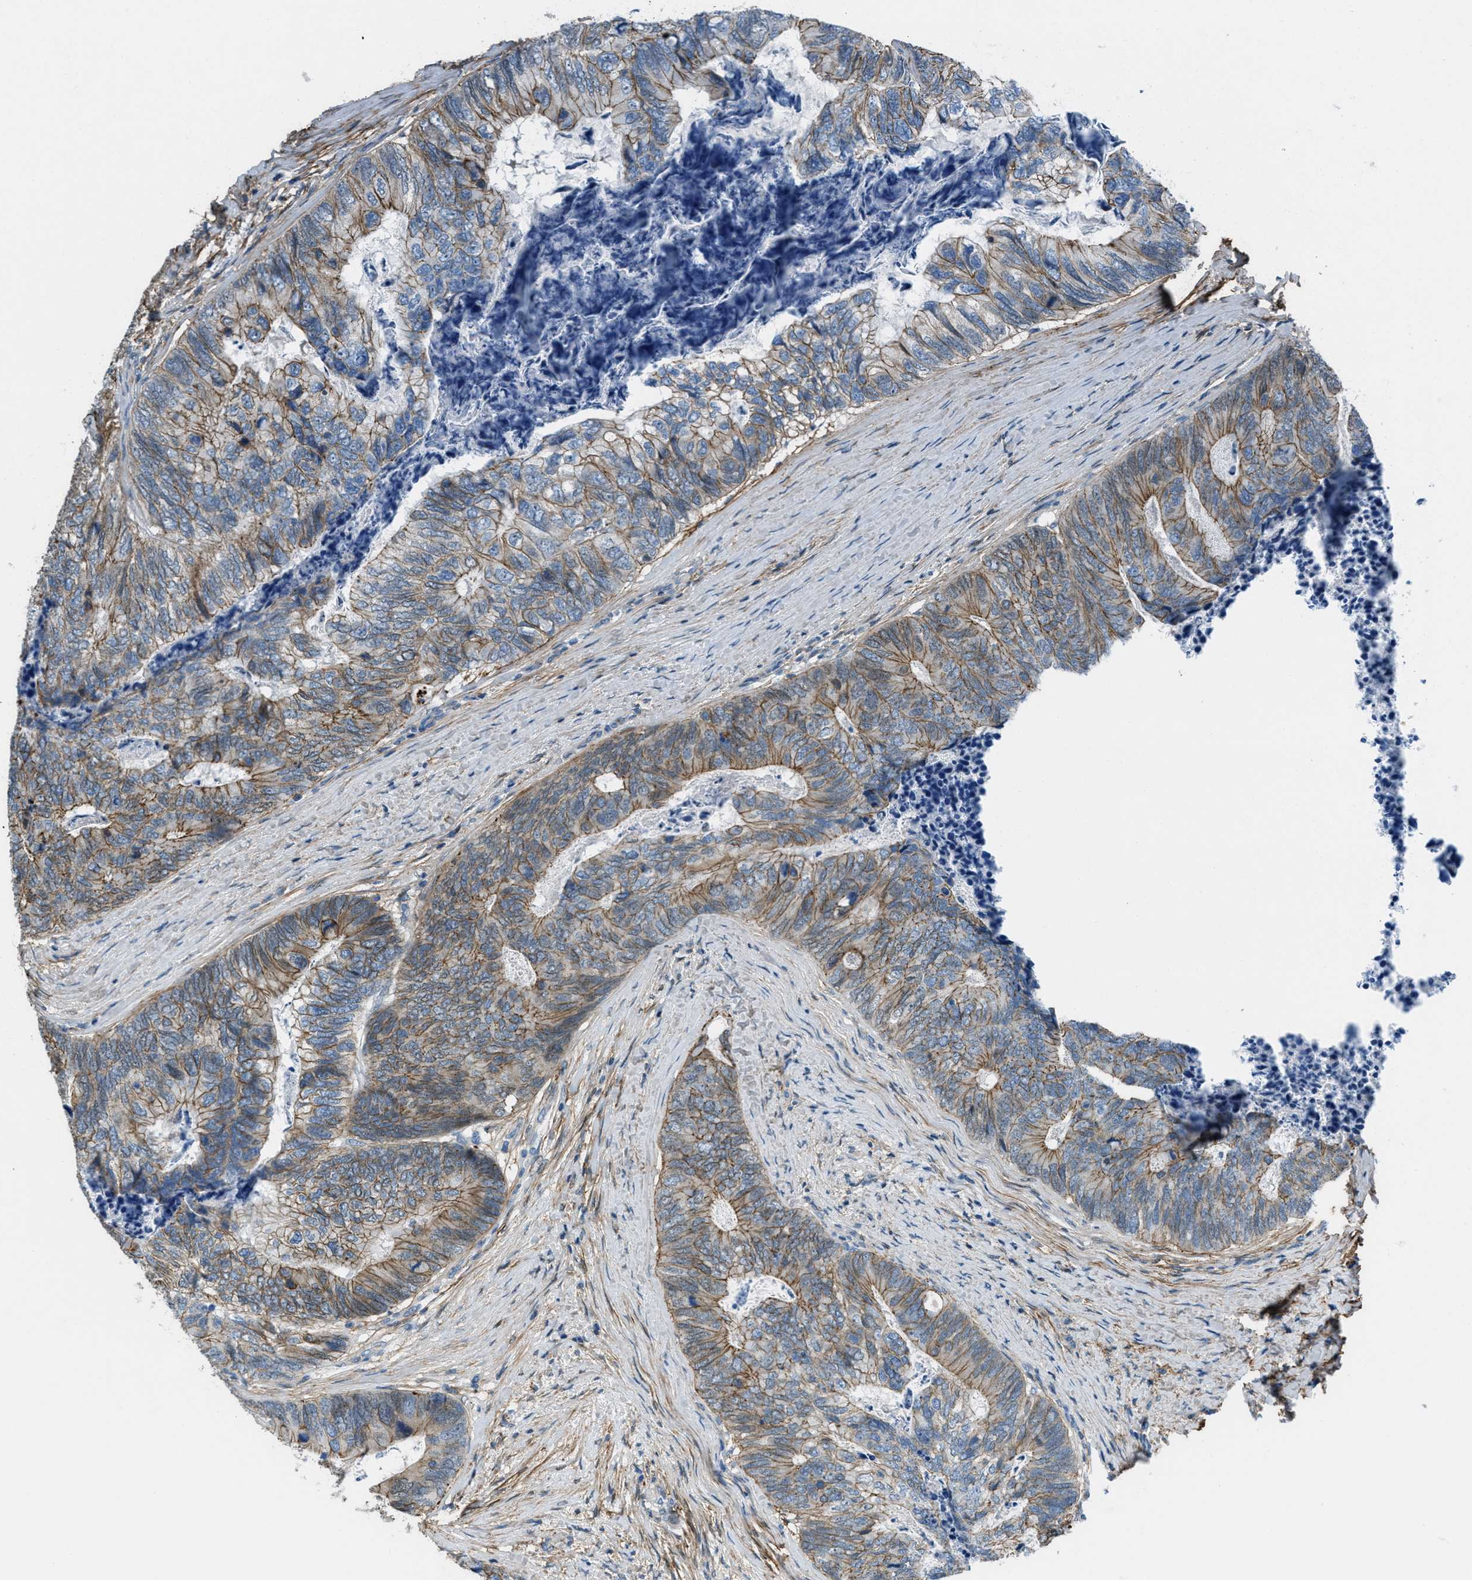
{"staining": {"intensity": "moderate", "quantity": ">75%", "location": "cytoplasmic/membranous"}, "tissue": "colorectal cancer", "cell_type": "Tumor cells", "image_type": "cancer", "snomed": [{"axis": "morphology", "description": "Adenocarcinoma, NOS"}, {"axis": "topography", "description": "Colon"}], "caption": "About >75% of tumor cells in human colorectal cancer reveal moderate cytoplasmic/membranous protein staining as visualized by brown immunohistochemical staining.", "gene": "FBN1", "patient": {"sex": "female", "age": 67}}